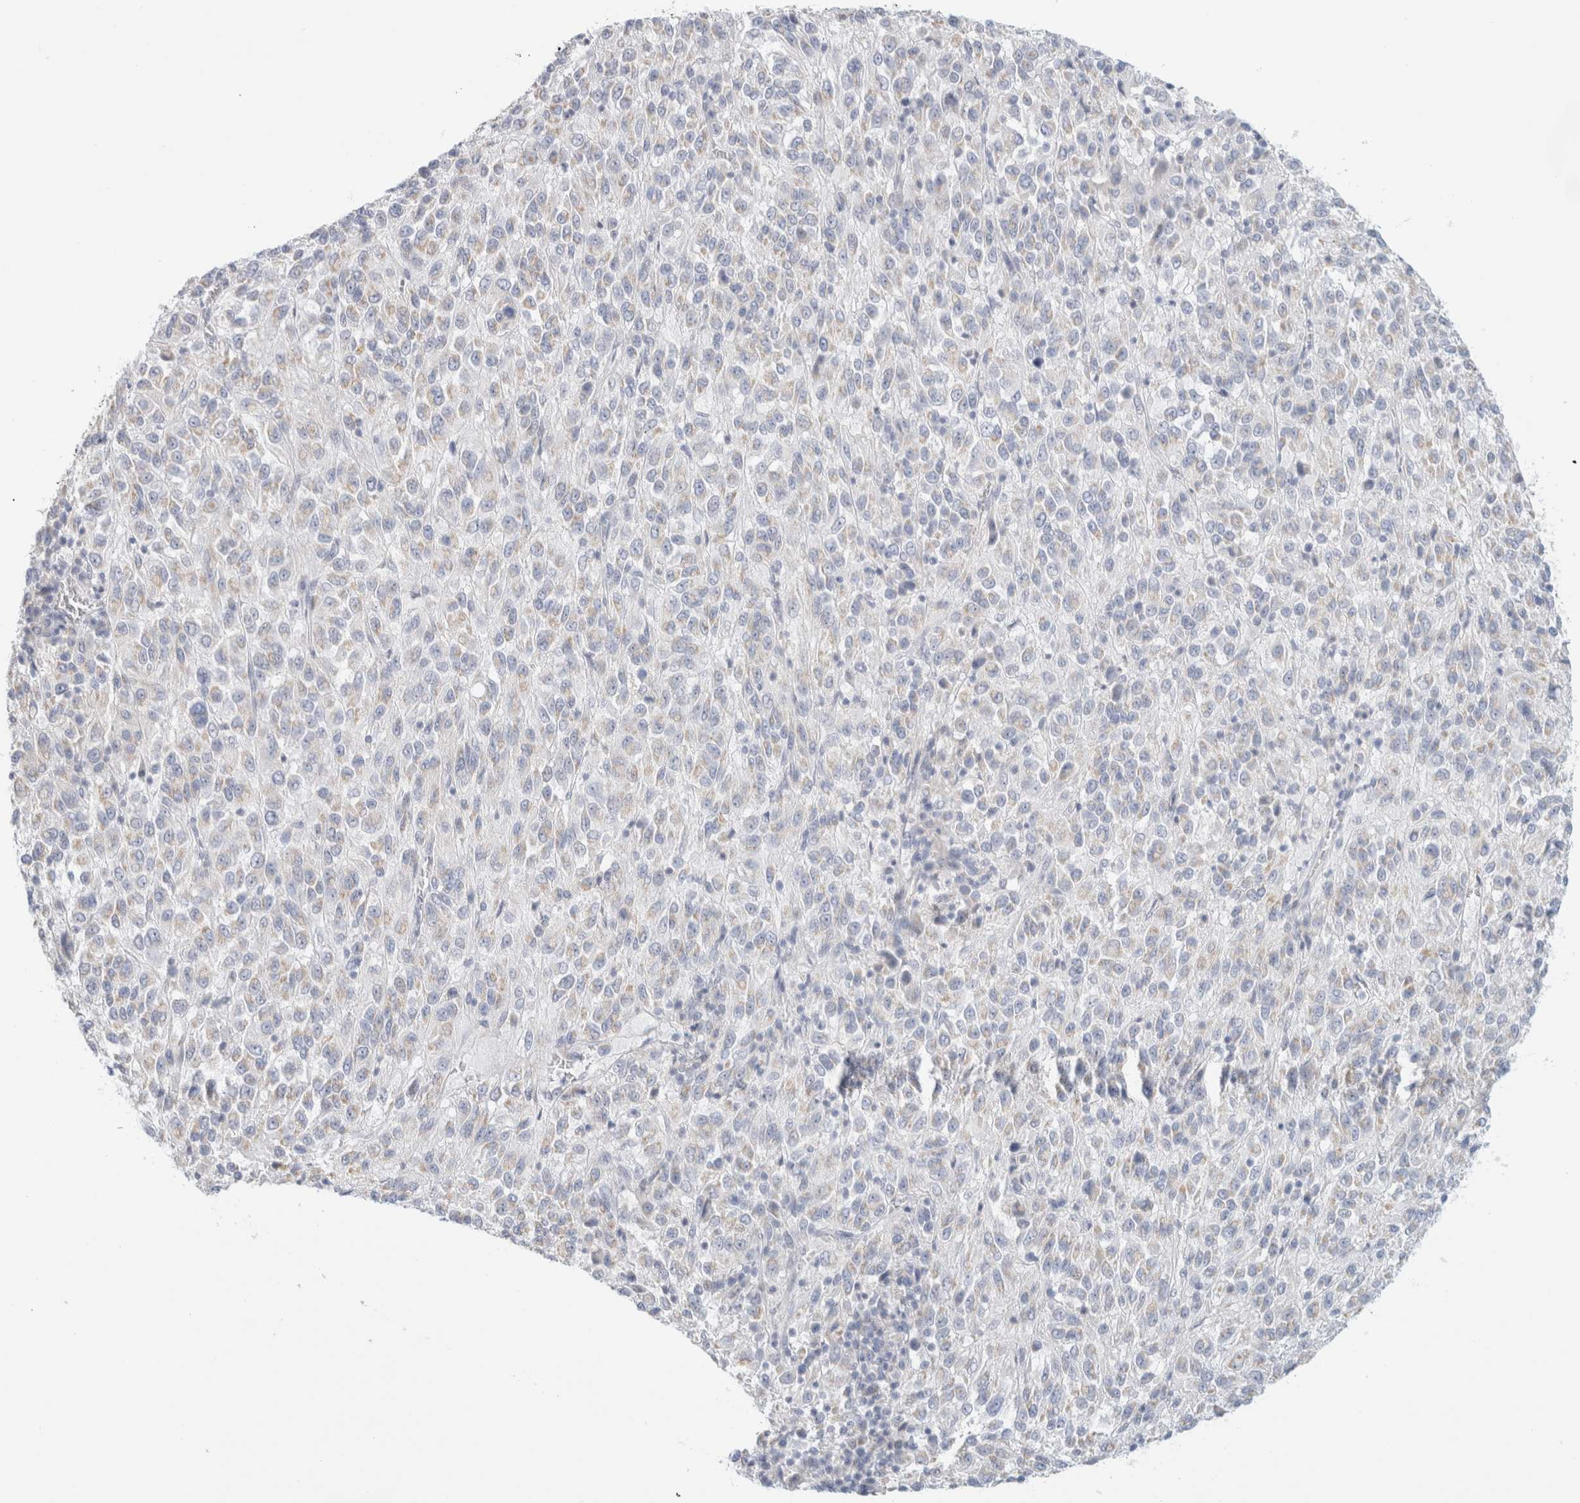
{"staining": {"intensity": "negative", "quantity": "none", "location": "none"}, "tissue": "melanoma", "cell_type": "Tumor cells", "image_type": "cancer", "snomed": [{"axis": "morphology", "description": "Malignant melanoma, Metastatic site"}, {"axis": "topography", "description": "Lung"}], "caption": "DAB (3,3'-diaminobenzidine) immunohistochemical staining of melanoma shows no significant positivity in tumor cells.", "gene": "HEXD", "patient": {"sex": "male", "age": 64}}